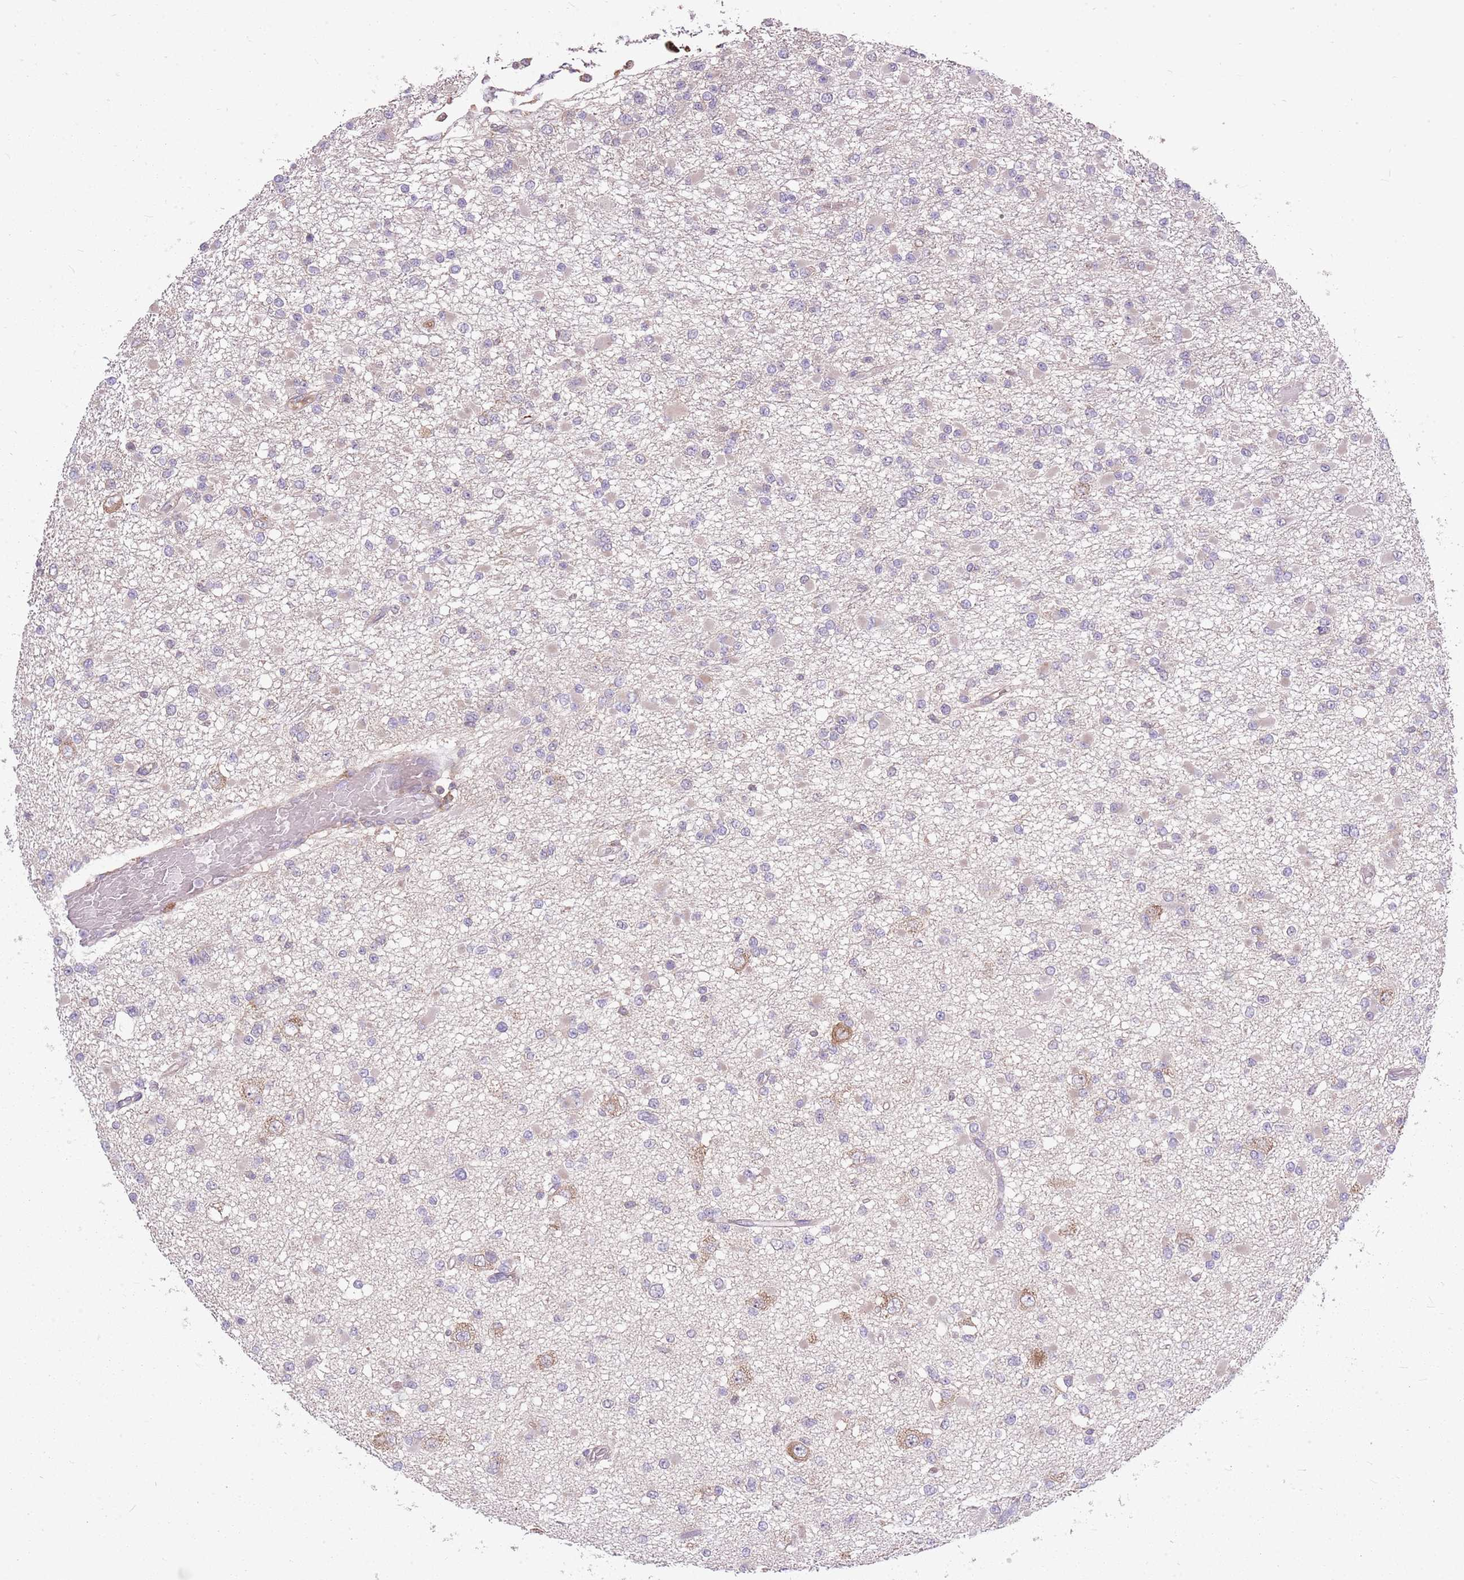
{"staining": {"intensity": "negative", "quantity": "none", "location": "none"}, "tissue": "glioma", "cell_type": "Tumor cells", "image_type": "cancer", "snomed": [{"axis": "morphology", "description": "Glioma, malignant, Low grade"}, {"axis": "topography", "description": "Brain"}], "caption": "Tumor cells are negative for brown protein staining in glioma. (Brightfield microscopy of DAB immunohistochemistry (IHC) at high magnification).", "gene": "PPP1R27", "patient": {"sex": "female", "age": 22}}